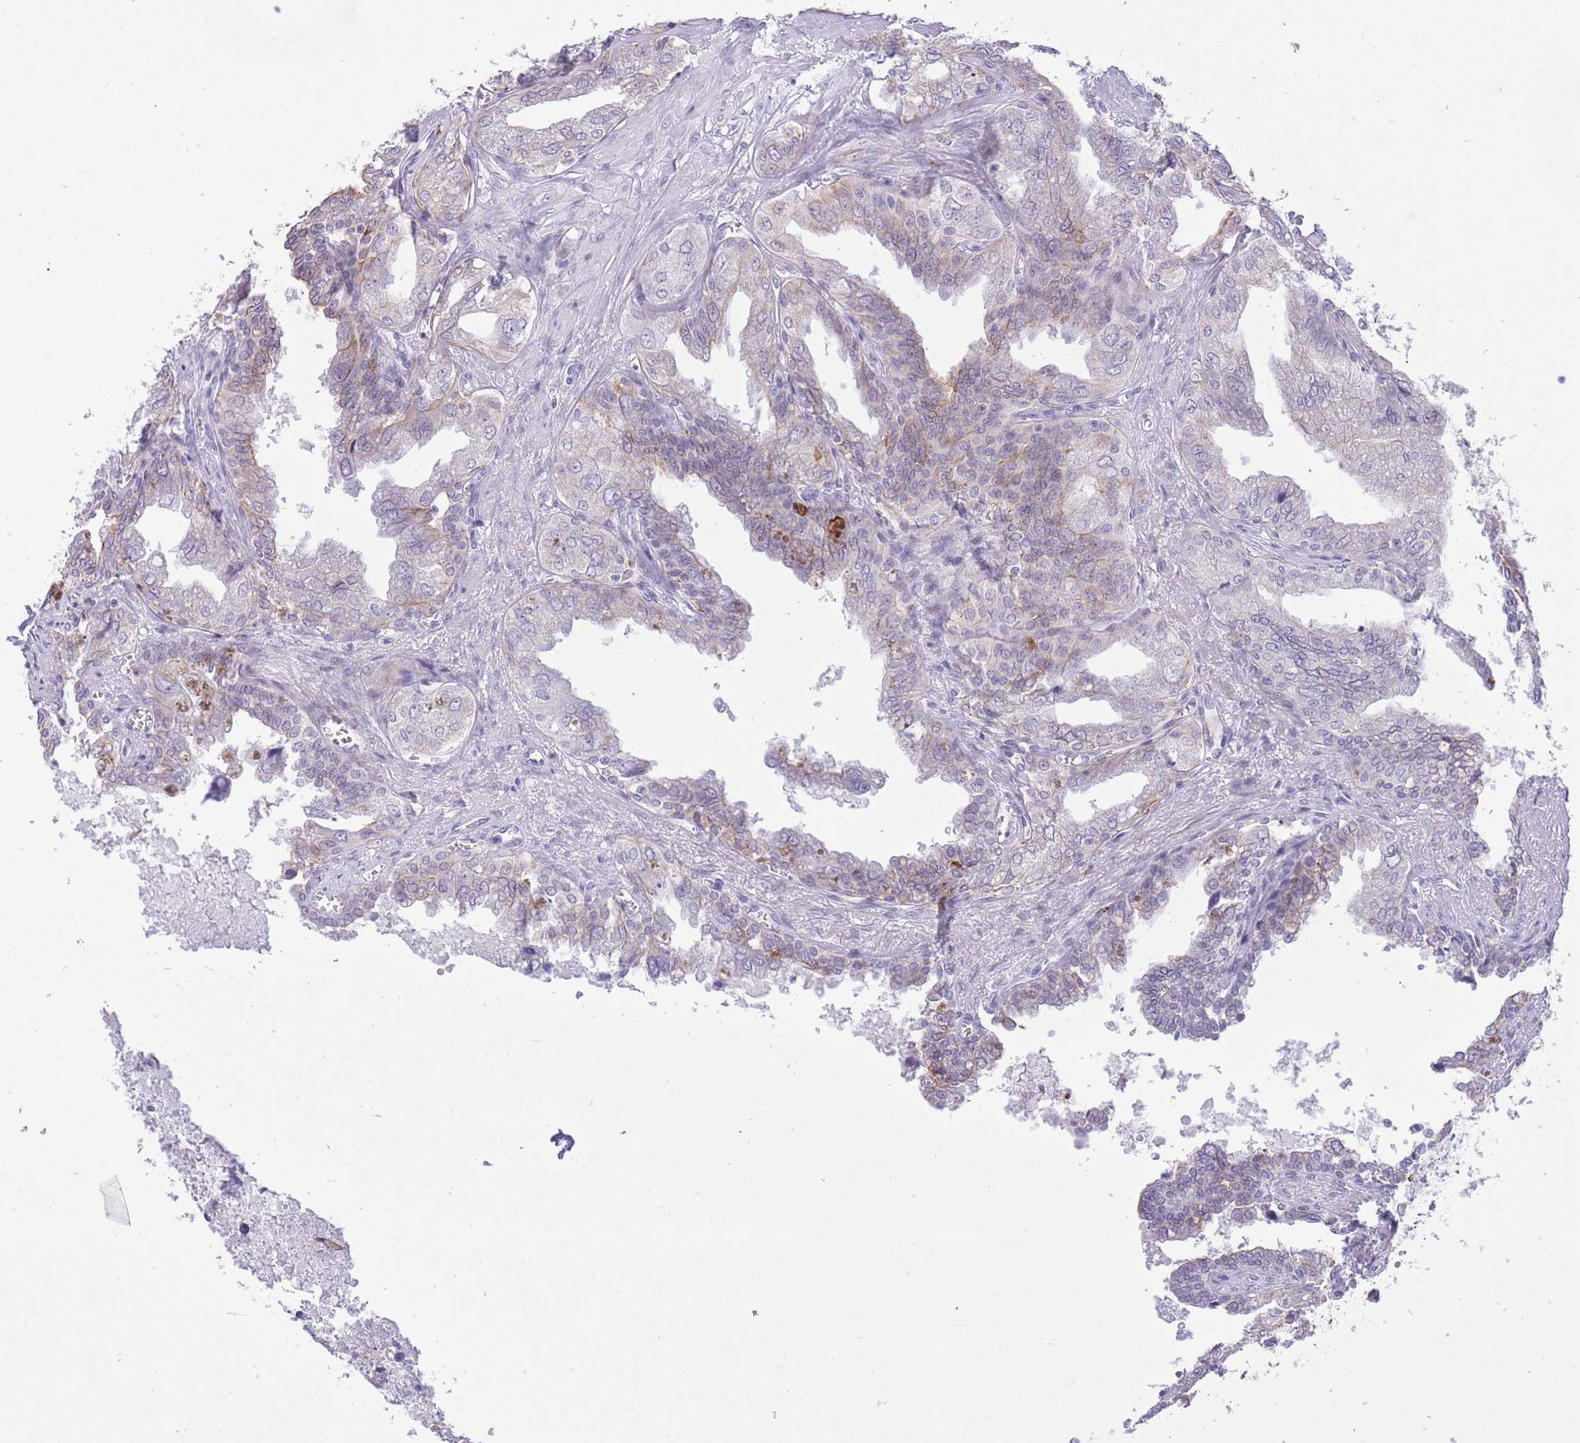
{"staining": {"intensity": "weak", "quantity": "<25%", "location": "cytoplasmic/membranous"}, "tissue": "seminal vesicle", "cell_type": "Glandular cells", "image_type": "normal", "snomed": [{"axis": "morphology", "description": "Normal tissue, NOS"}, {"axis": "topography", "description": "Seminal veicle"}], "caption": "This is a photomicrograph of immunohistochemistry (IHC) staining of benign seminal vesicle, which shows no expression in glandular cells.", "gene": "MEIS3", "patient": {"sex": "male", "age": 67}}